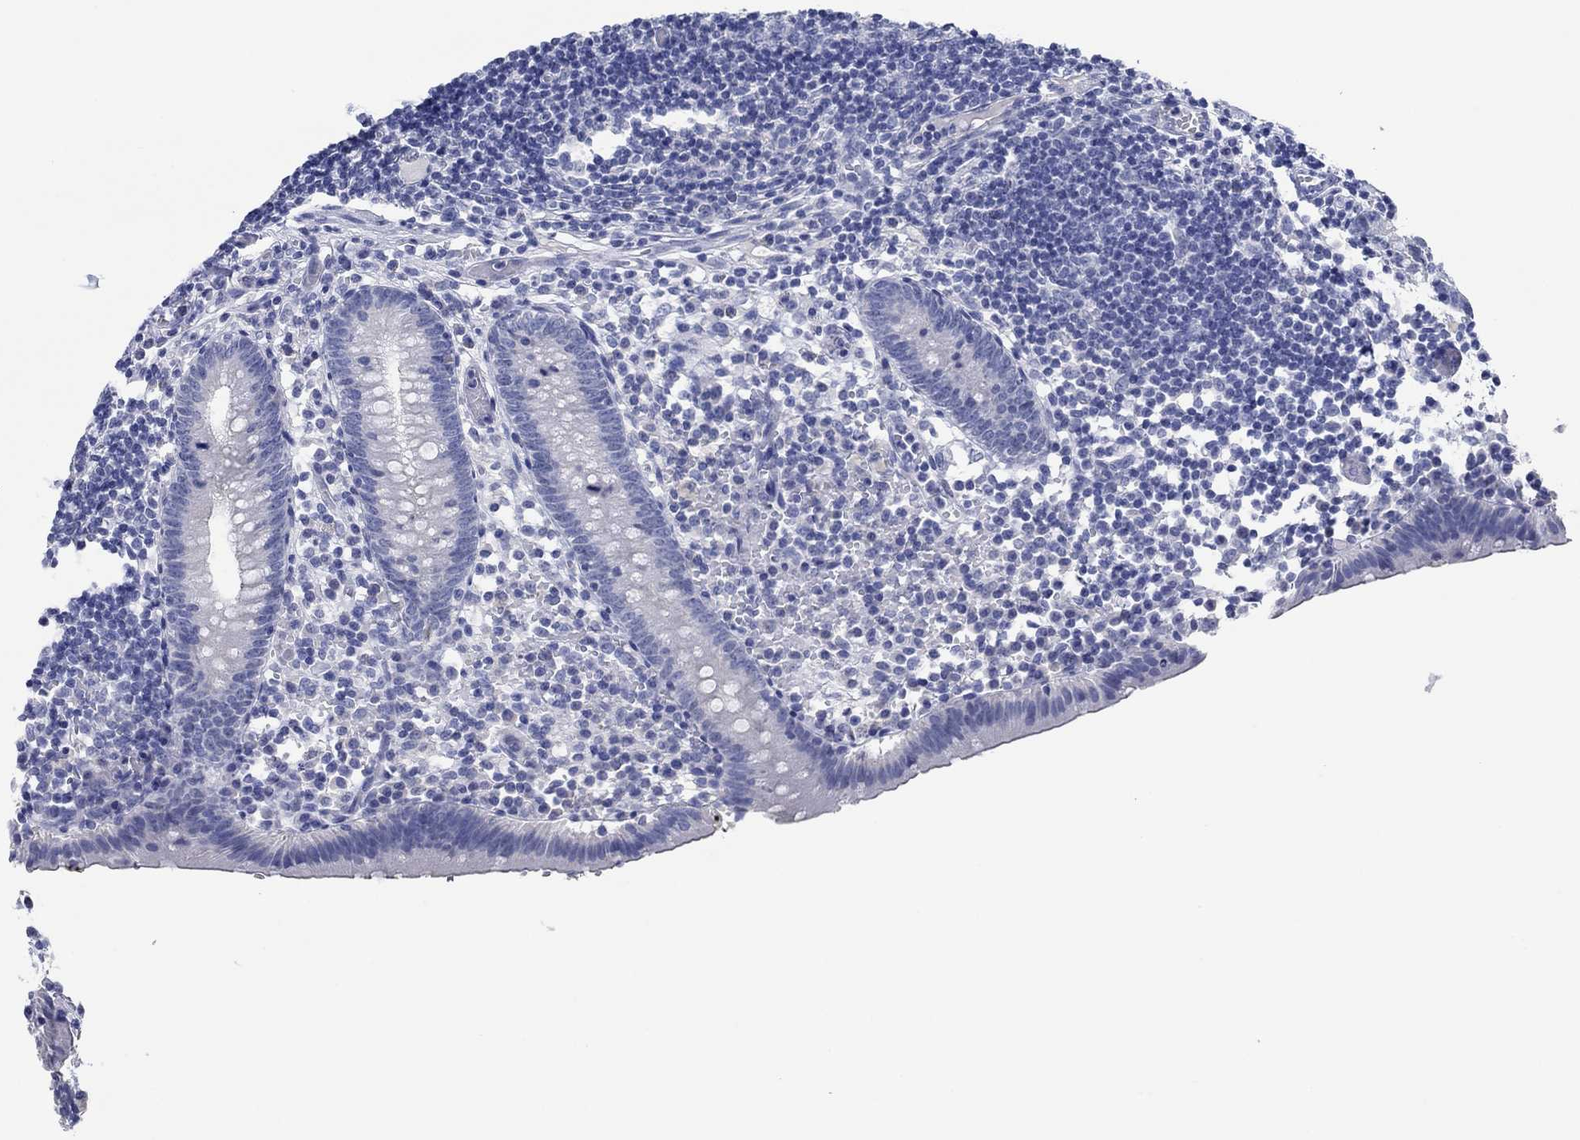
{"staining": {"intensity": "negative", "quantity": "none", "location": "none"}, "tissue": "appendix", "cell_type": "Glandular cells", "image_type": "normal", "snomed": [{"axis": "morphology", "description": "Normal tissue, NOS"}, {"axis": "topography", "description": "Appendix"}], "caption": "There is no significant expression in glandular cells of appendix. The staining is performed using DAB brown chromogen with nuclei counter-stained in using hematoxylin.", "gene": "POU5F1", "patient": {"sex": "female", "age": 40}}